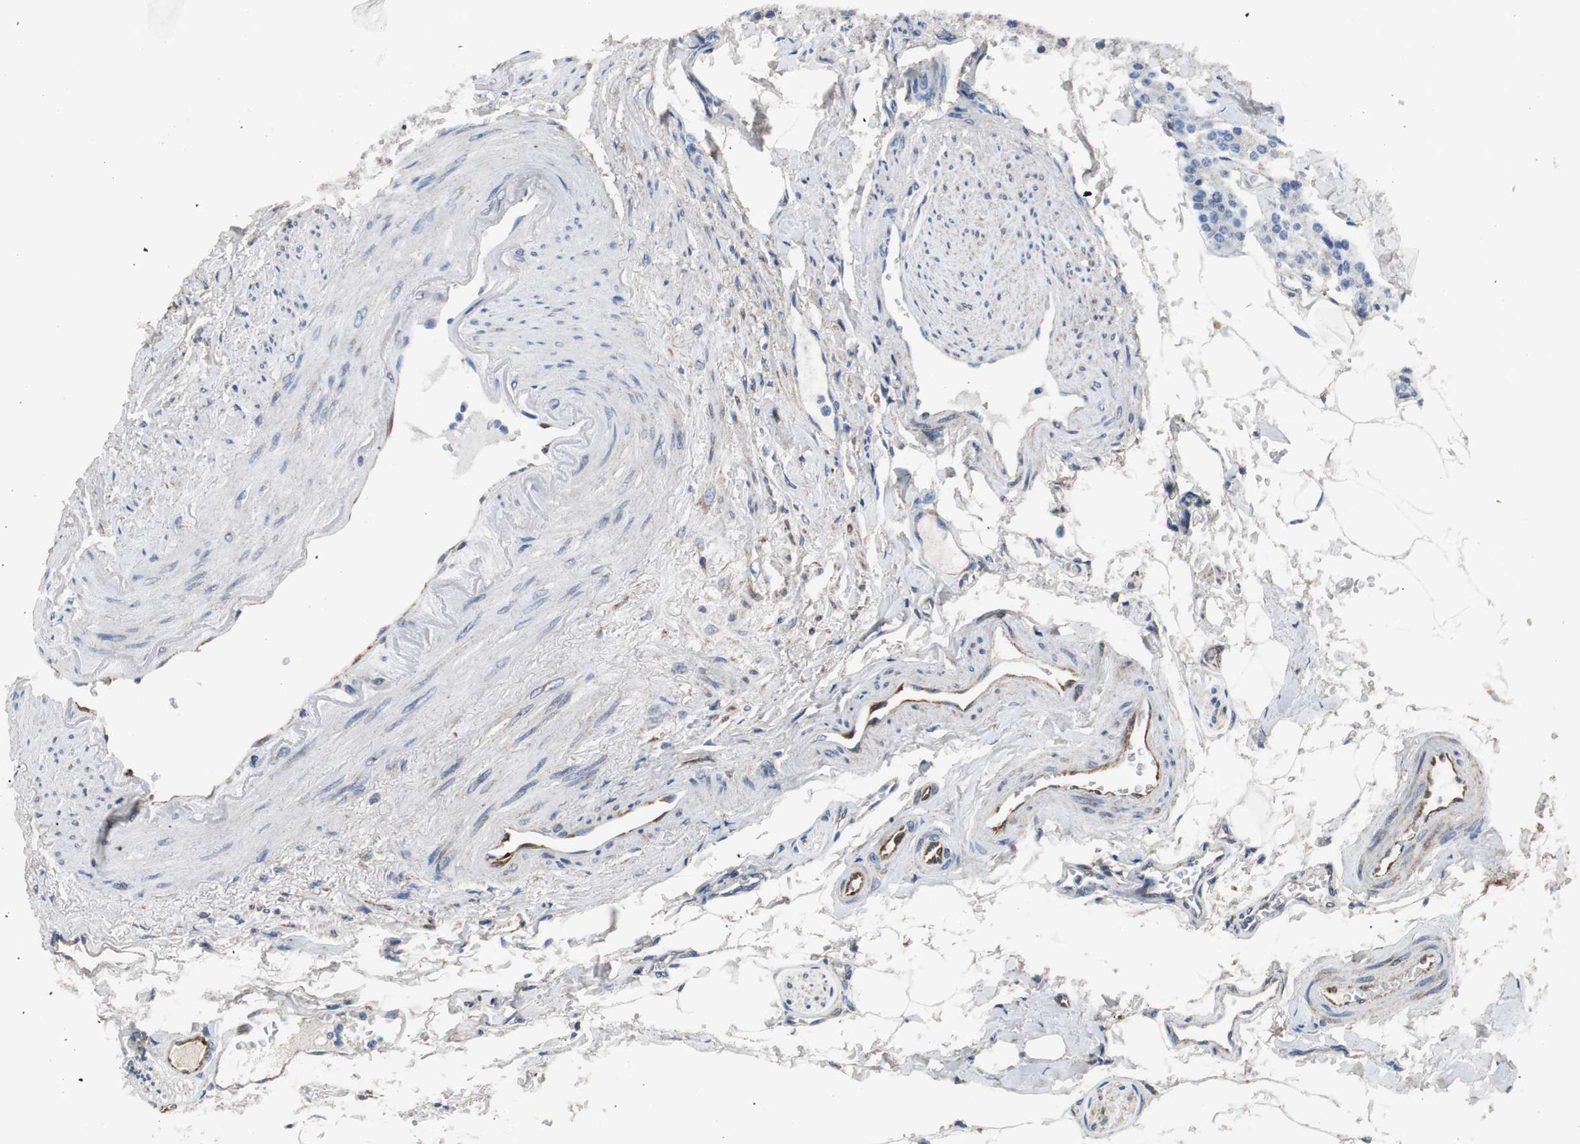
{"staining": {"intensity": "negative", "quantity": "none", "location": "none"}, "tissue": "carcinoid", "cell_type": "Tumor cells", "image_type": "cancer", "snomed": [{"axis": "morphology", "description": "Carcinoid, malignant, NOS"}, {"axis": "topography", "description": "Colon"}], "caption": "This image is of carcinoid (malignant) stained with immunohistochemistry (IHC) to label a protein in brown with the nuclei are counter-stained blue. There is no positivity in tumor cells. The staining was performed using DAB (3,3'-diaminobenzidine) to visualize the protein expression in brown, while the nuclei were stained in blue with hematoxylin (Magnification: 20x).", "gene": "ISCU", "patient": {"sex": "female", "age": 61}}